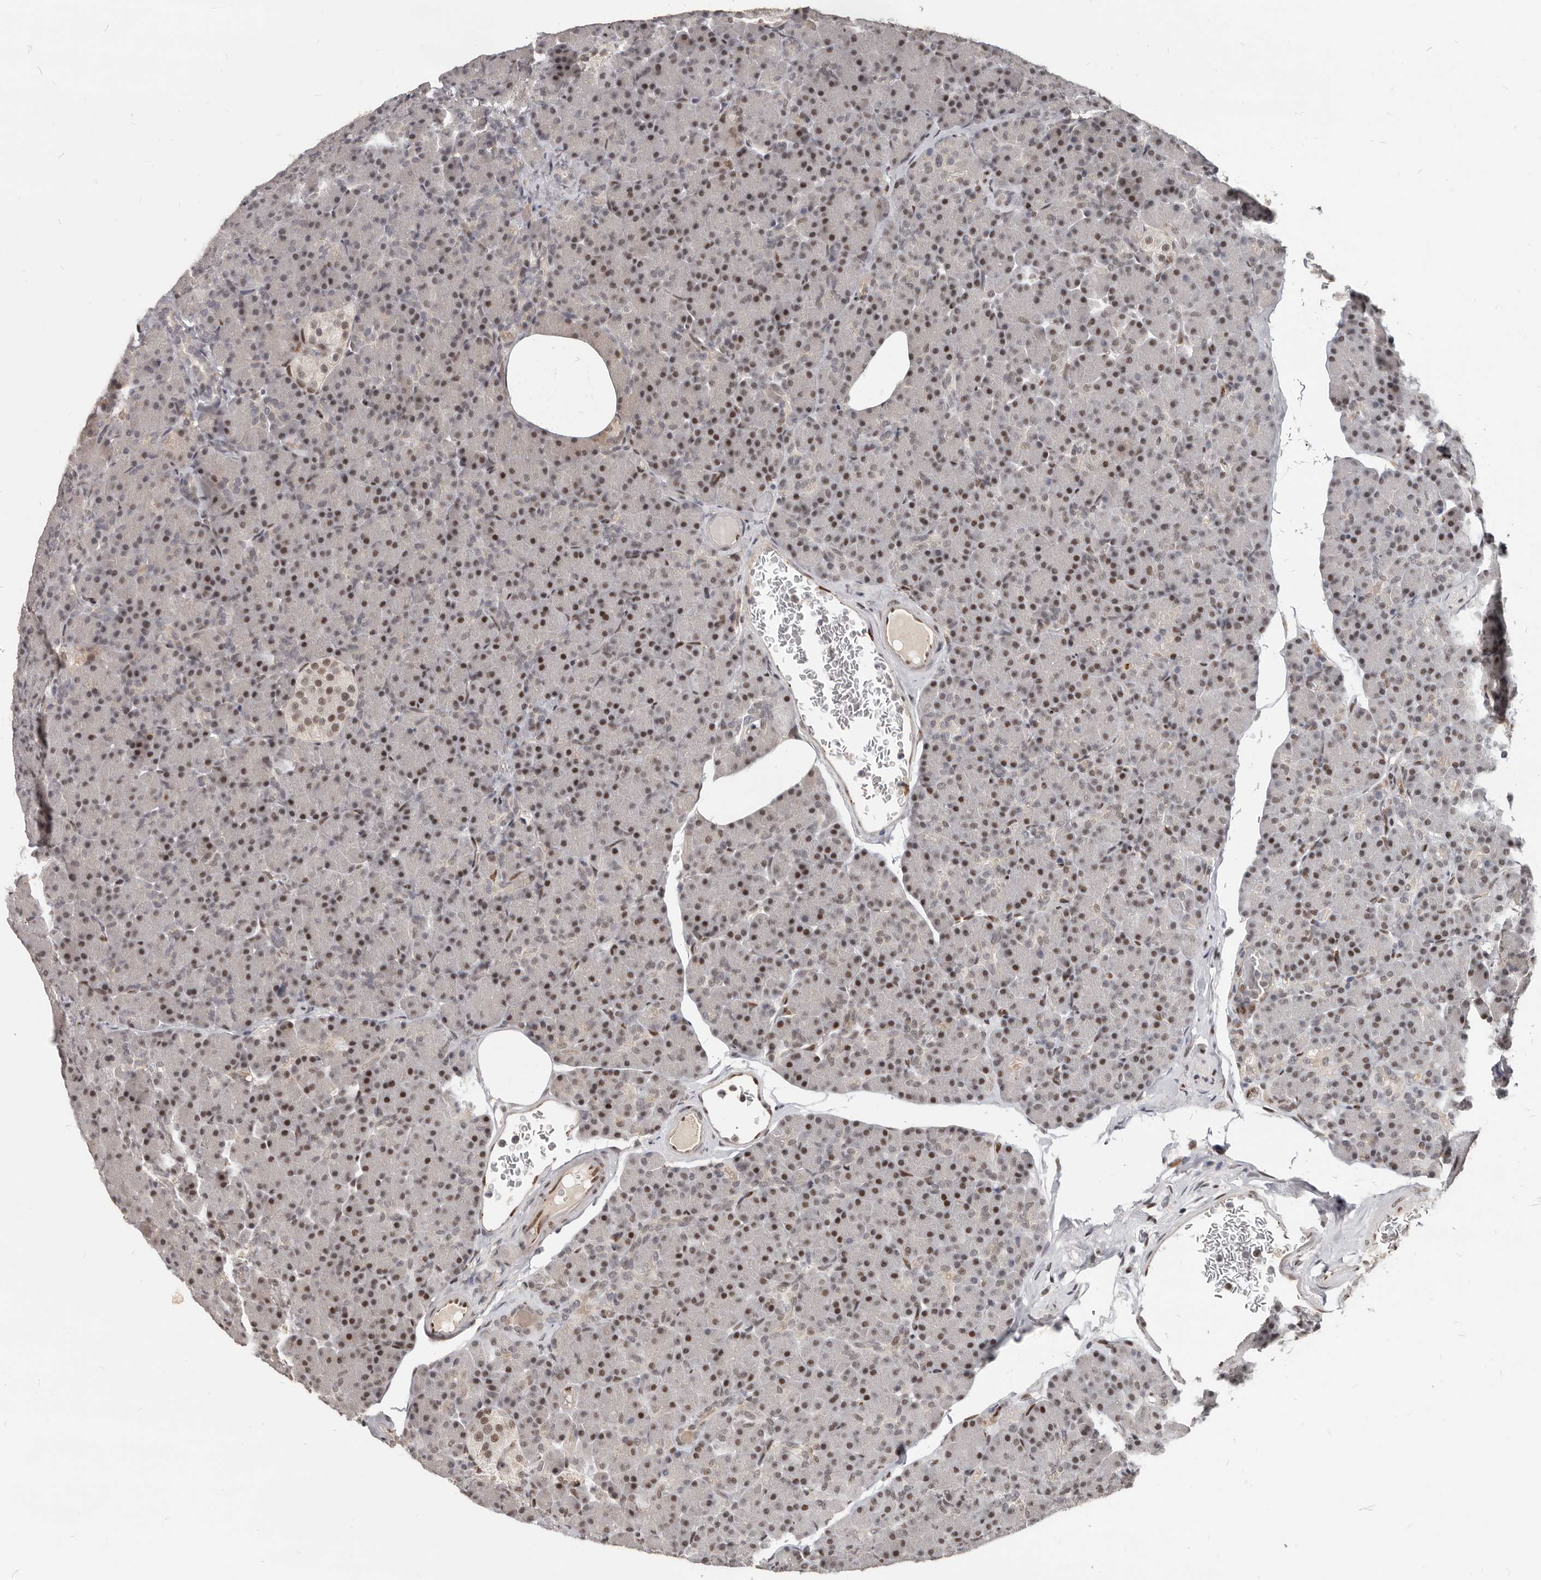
{"staining": {"intensity": "moderate", "quantity": ">75%", "location": "nuclear"}, "tissue": "pancreas", "cell_type": "Exocrine glandular cells", "image_type": "normal", "snomed": [{"axis": "morphology", "description": "Normal tissue, NOS"}, {"axis": "topography", "description": "Pancreas"}], "caption": "The image reveals immunohistochemical staining of benign pancreas. There is moderate nuclear staining is present in about >75% of exocrine glandular cells. The staining was performed using DAB (3,3'-diaminobenzidine), with brown indicating positive protein expression. Nuclei are stained blue with hematoxylin.", "gene": "ATF5", "patient": {"sex": "female", "age": 43}}